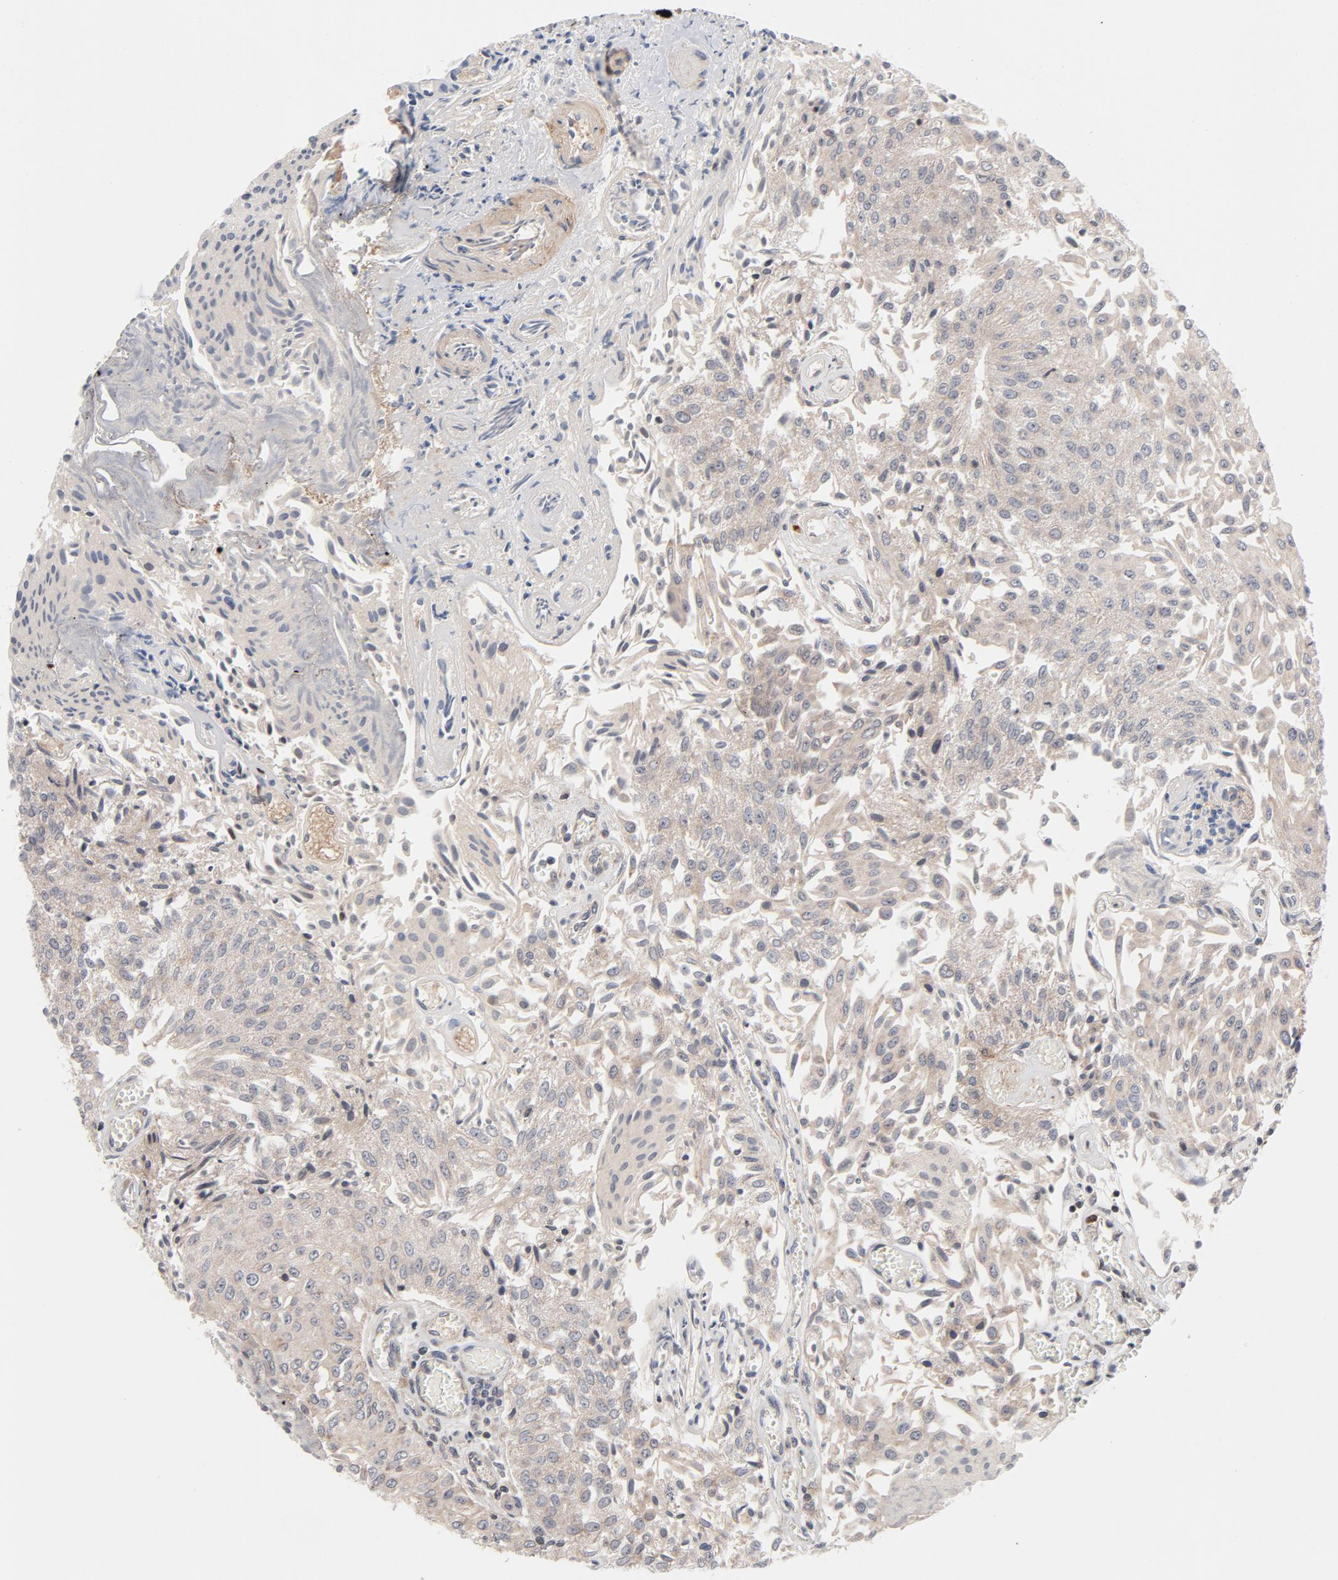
{"staining": {"intensity": "weak", "quantity": ">75%", "location": "cytoplasmic/membranous"}, "tissue": "urothelial cancer", "cell_type": "Tumor cells", "image_type": "cancer", "snomed": [{"axis": "morphology", "description": "Urothelial carcinoma, Low grade"}, {"axis": "topography", "description": "Urinary bladder"}], "caption": "Immunohistochemistry (DAB) staining of human urothelial cancer displays weak cytoplasmic/membranous protein staining in approximately >75% of tumor cells.", "gene": "DNAAF2", "patient": {"sex": "male", "age": 86}}